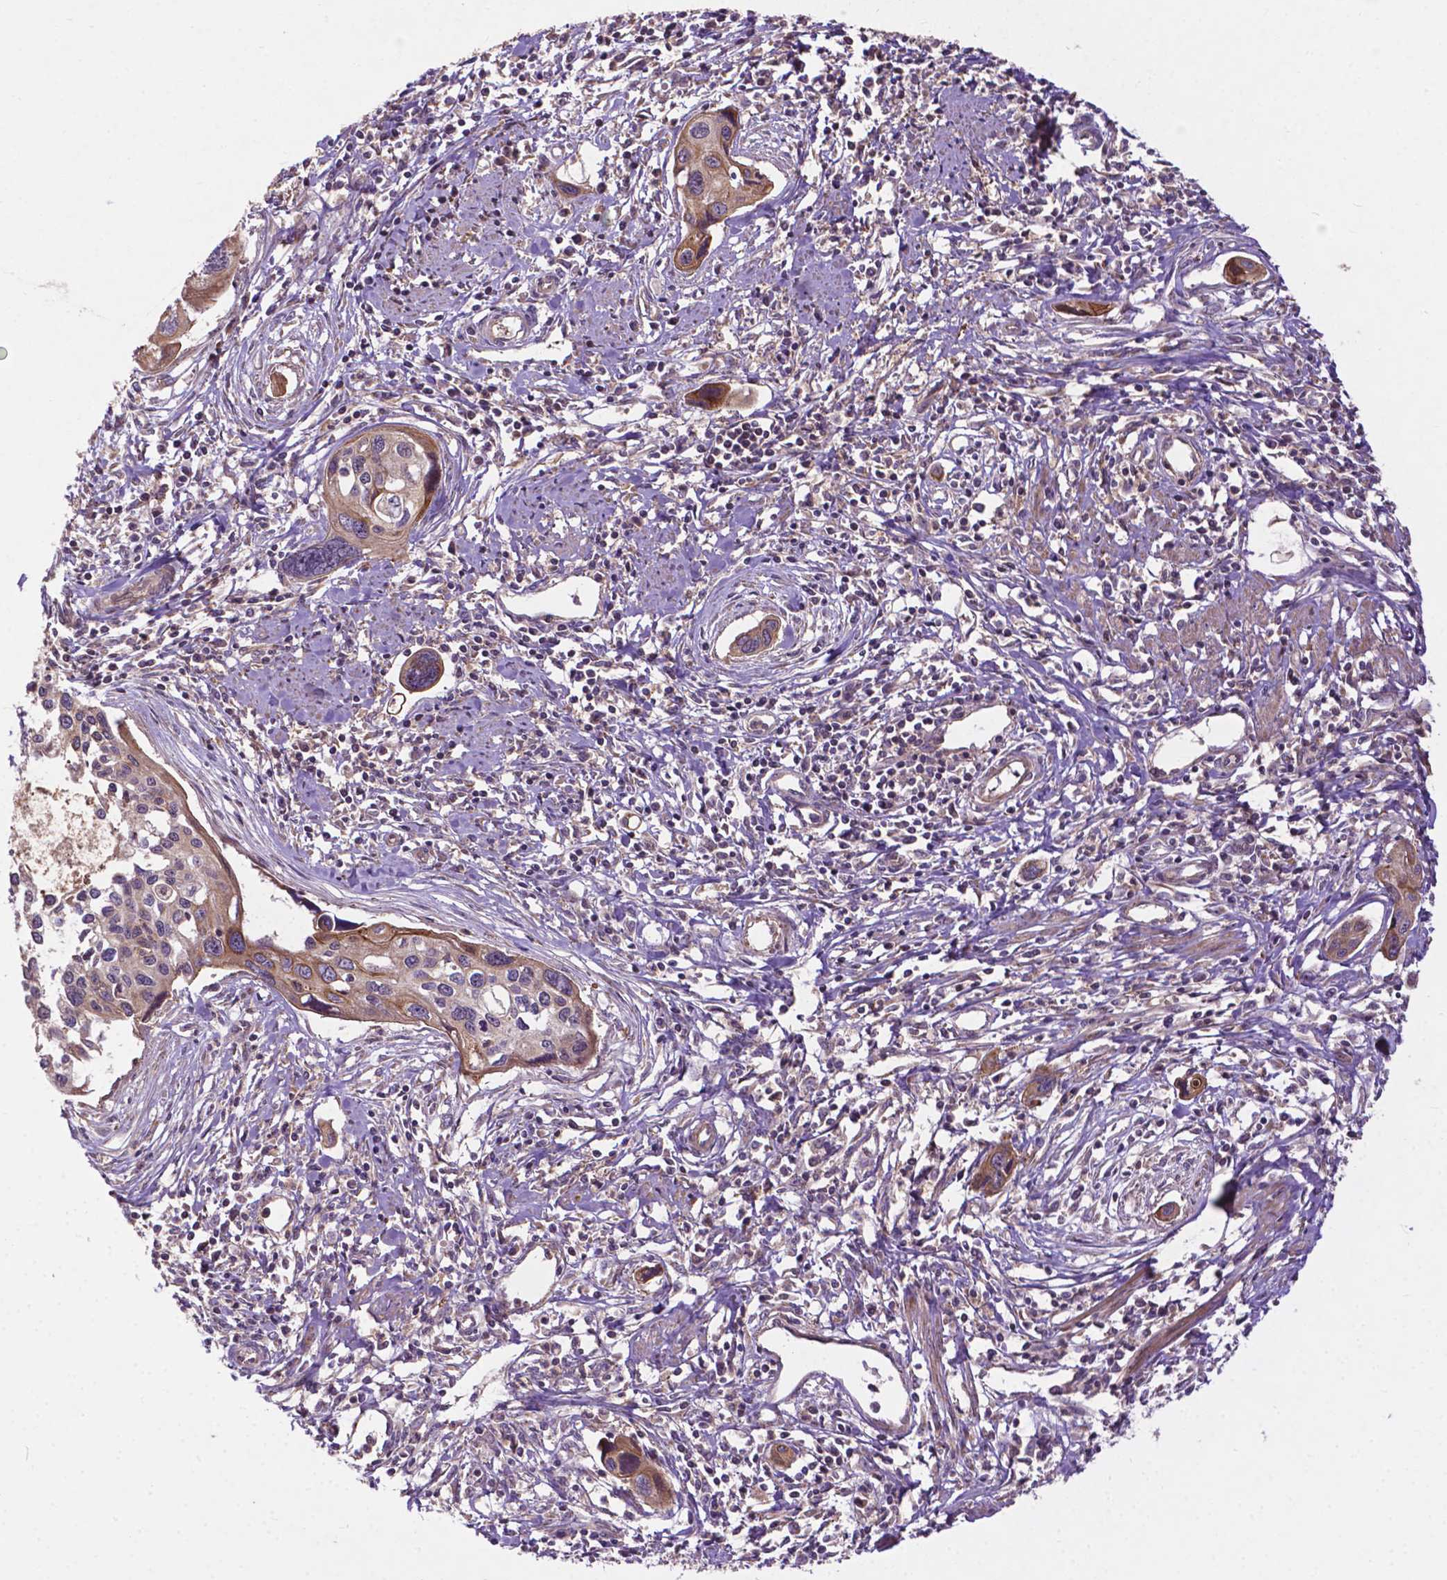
{"staining": {"intensity": "weak", "quantity": "25%-75%", "location": "cytoplasmic/membranous"}, "tissue": "cervical cancer", "cell_type": "Tumor cells", "image_type": "cancer", "snomed": [{"axis": "morphology", "description": "Squamous cell carcinoma, NOS"}, {"axis": "topography", "description": "Cervix"}], "caption": "Immunohistochemistry (IHC) of cervical squamous cell carcinoma shows low levels of weak cytoplasmic/membranous positivity in approximately 25%-75% of tumor cells.", "gene": "PARP3", "patient": {"sex": "female", "age": 31}}